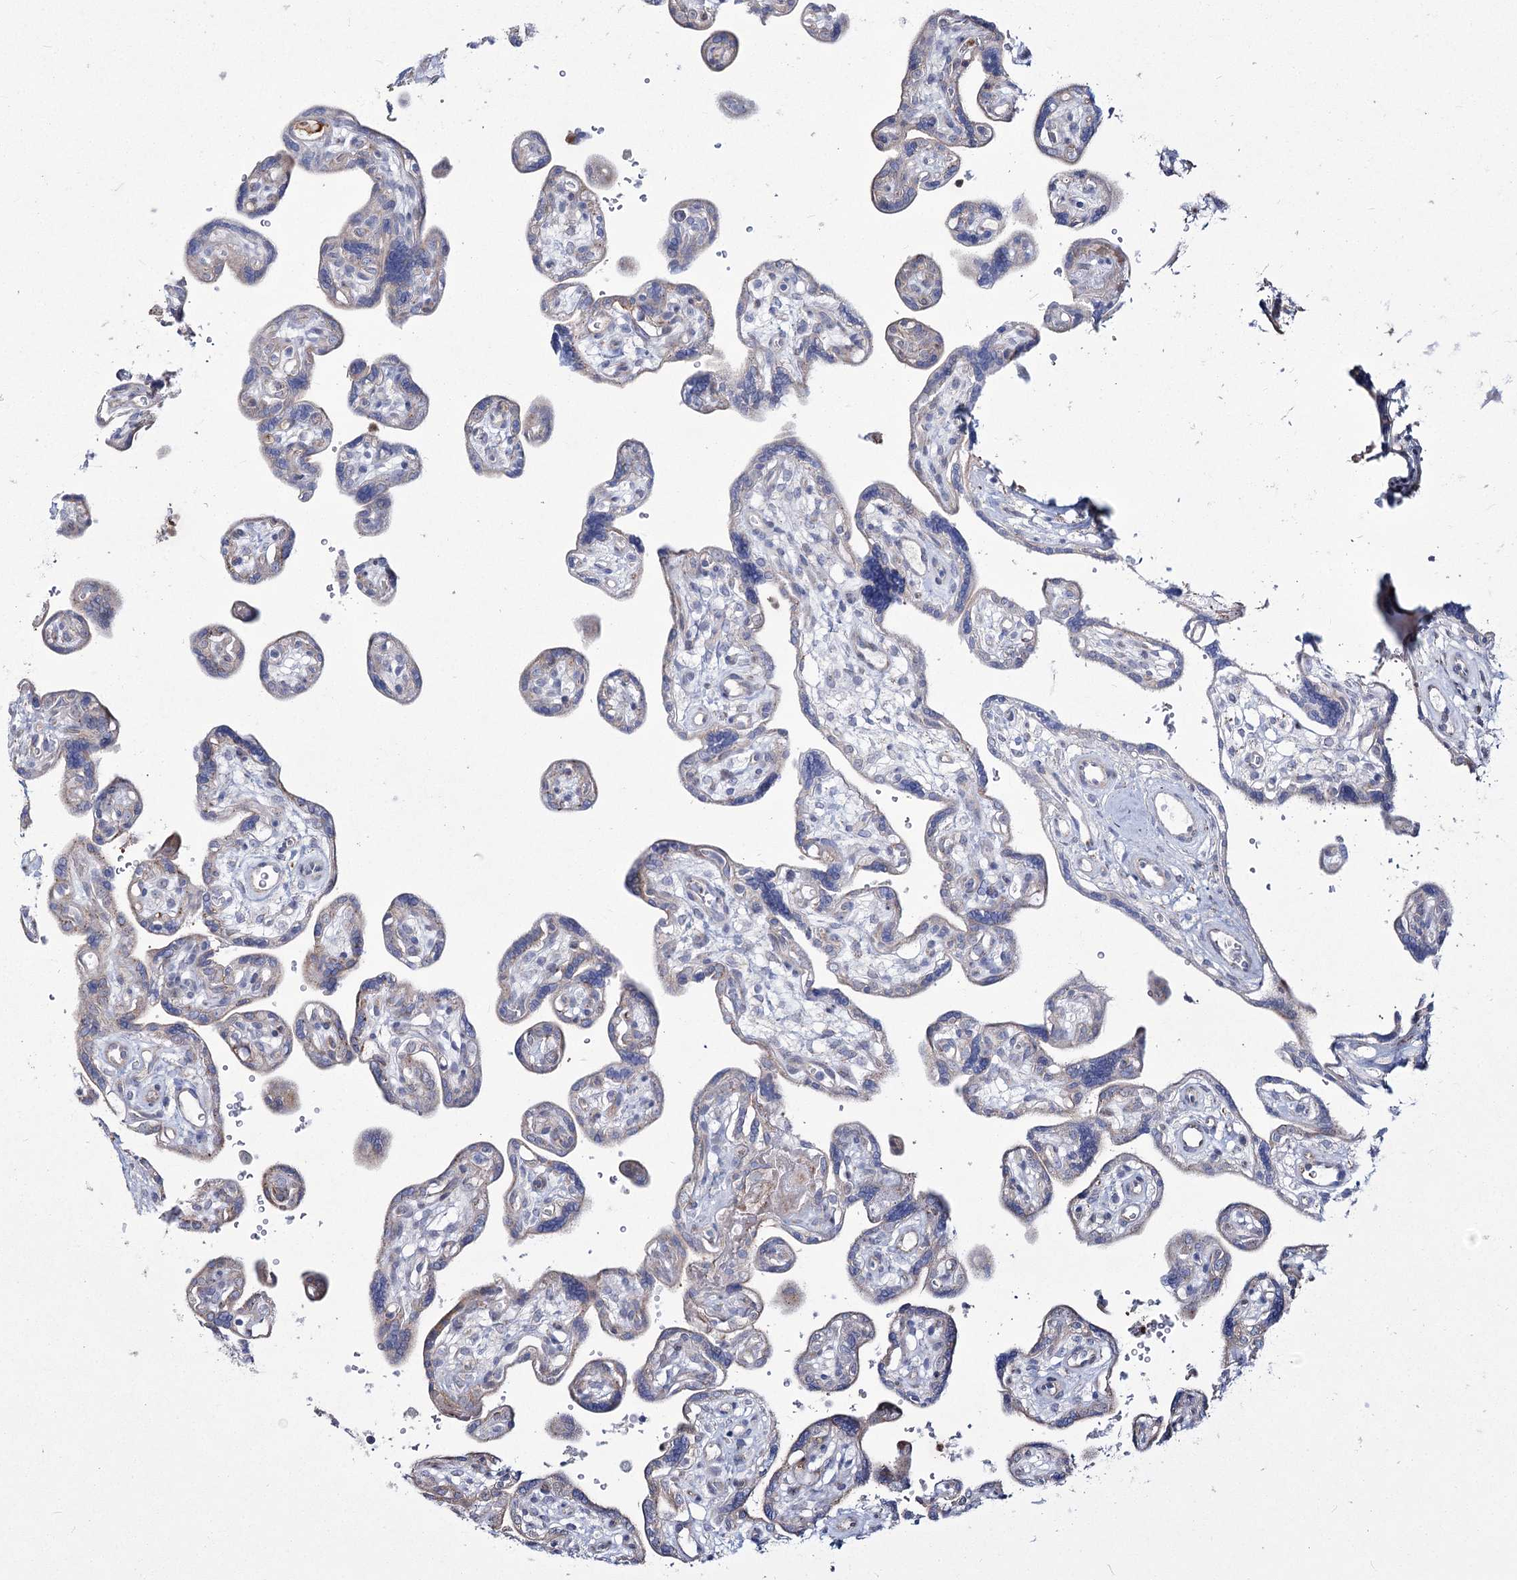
{"staining": {"intensity": "weak", "quantity": "<25%", "location": "cytoplasmic/membranous"}, "tissue": "placenta", "cell_type": "Trophoblastic cells", "image_type": "normal", "snomed": [{"axis": "morphology", "description": "Normal tissue, NOS"}, {"axis": "topography", "description": "Placenta"}], "caption": "IHC histopathology image of normal placenta stained for a protein (brown), which shows no staining in trophoblastic cells.", "gene": "ME3", "patient": {"sex": "female", "age": 39}}